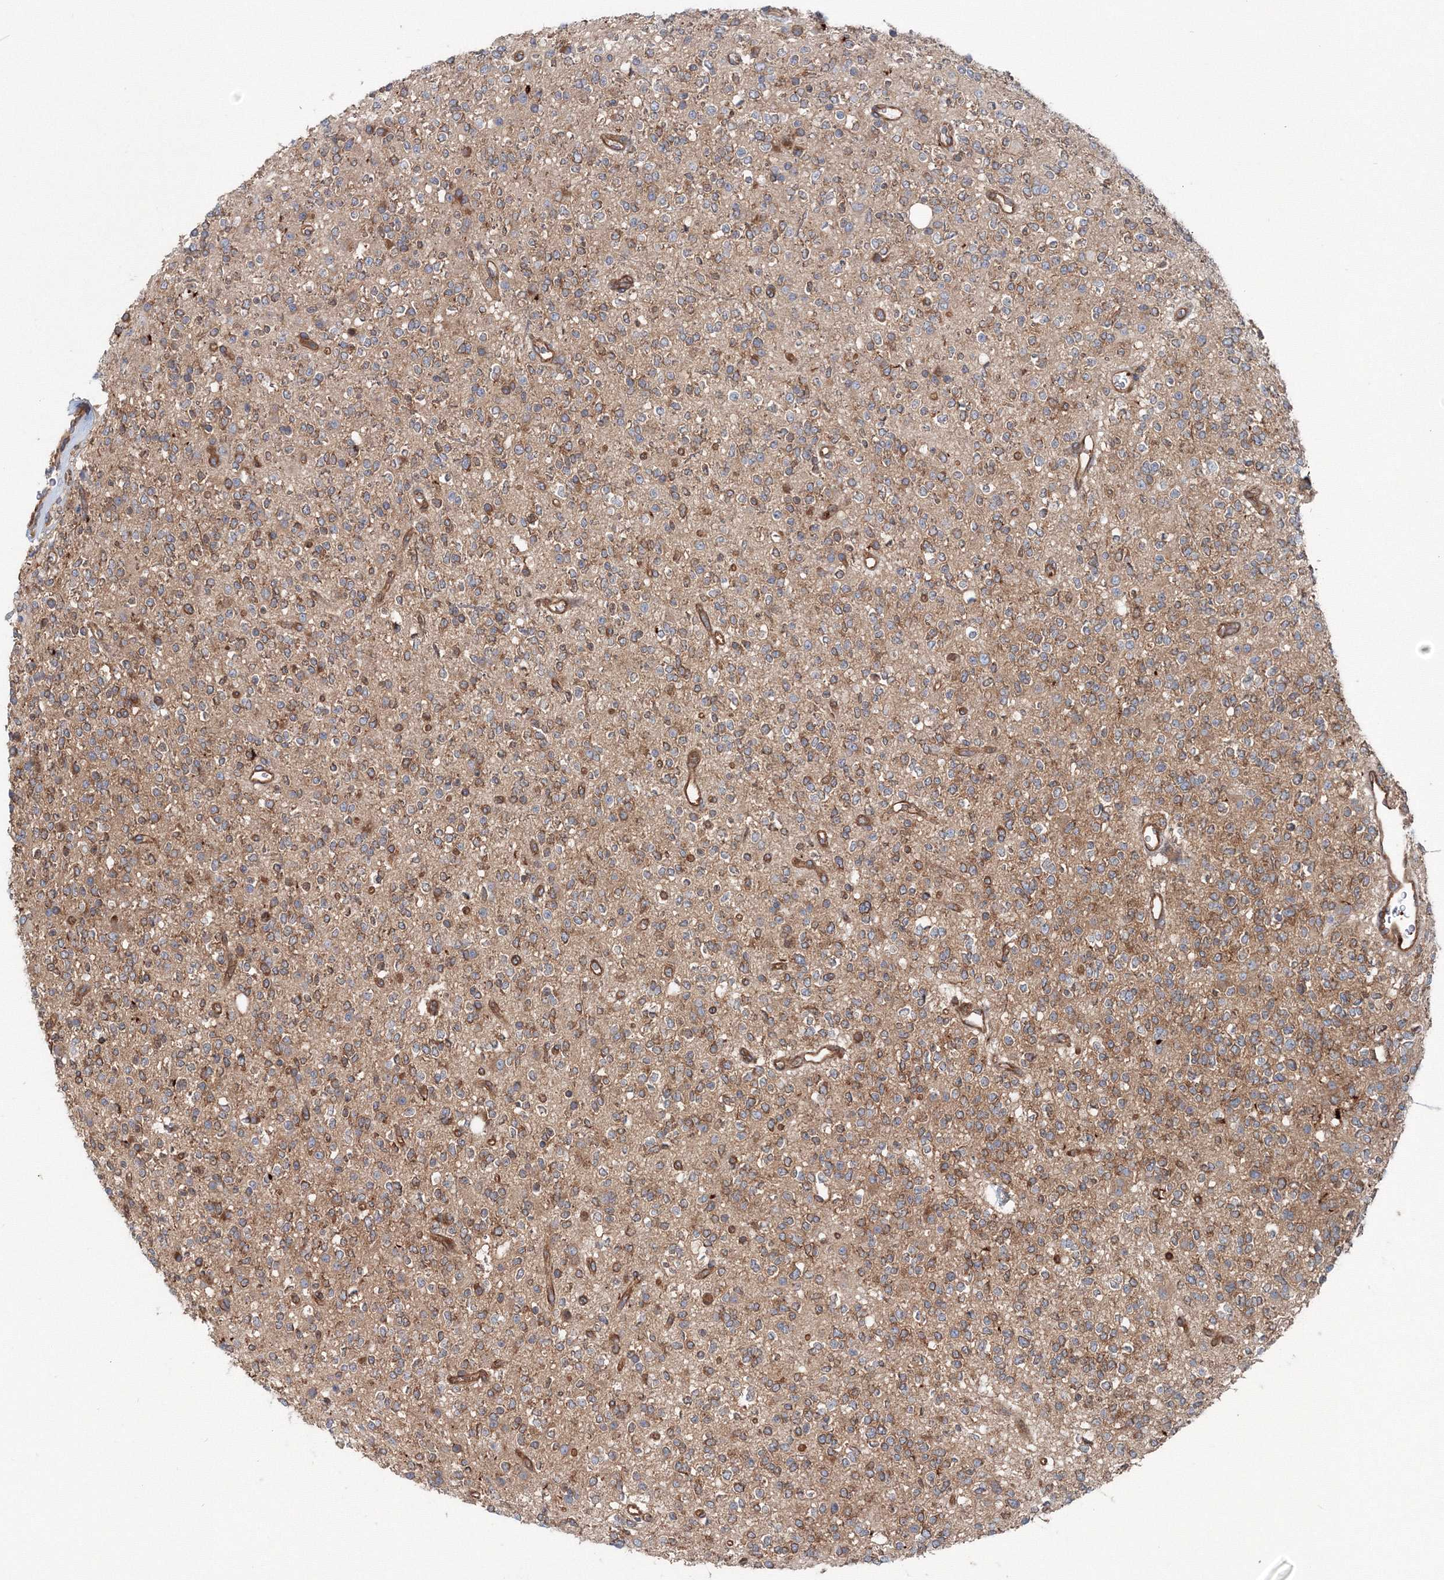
{"staining": {"intensity": "weak", "quantity": "<25%", "location": "cytoplasmic/membranous"}, "tissue": "glioma", "cell_type": "Tumor cells", "image_type": "cancer", "snomed": [{"axis": "morphology", "description": "Glioma, malignant, High grade"}, {"axis": "topography", "description": "Brain"}], "caption": "A high-resolution image shows immunohistochemistry staining of glioma, which exhibits no significant expression in tumor cells.", "gene": "EXOC1", "patient": {"sex": "male", "age": 34}}